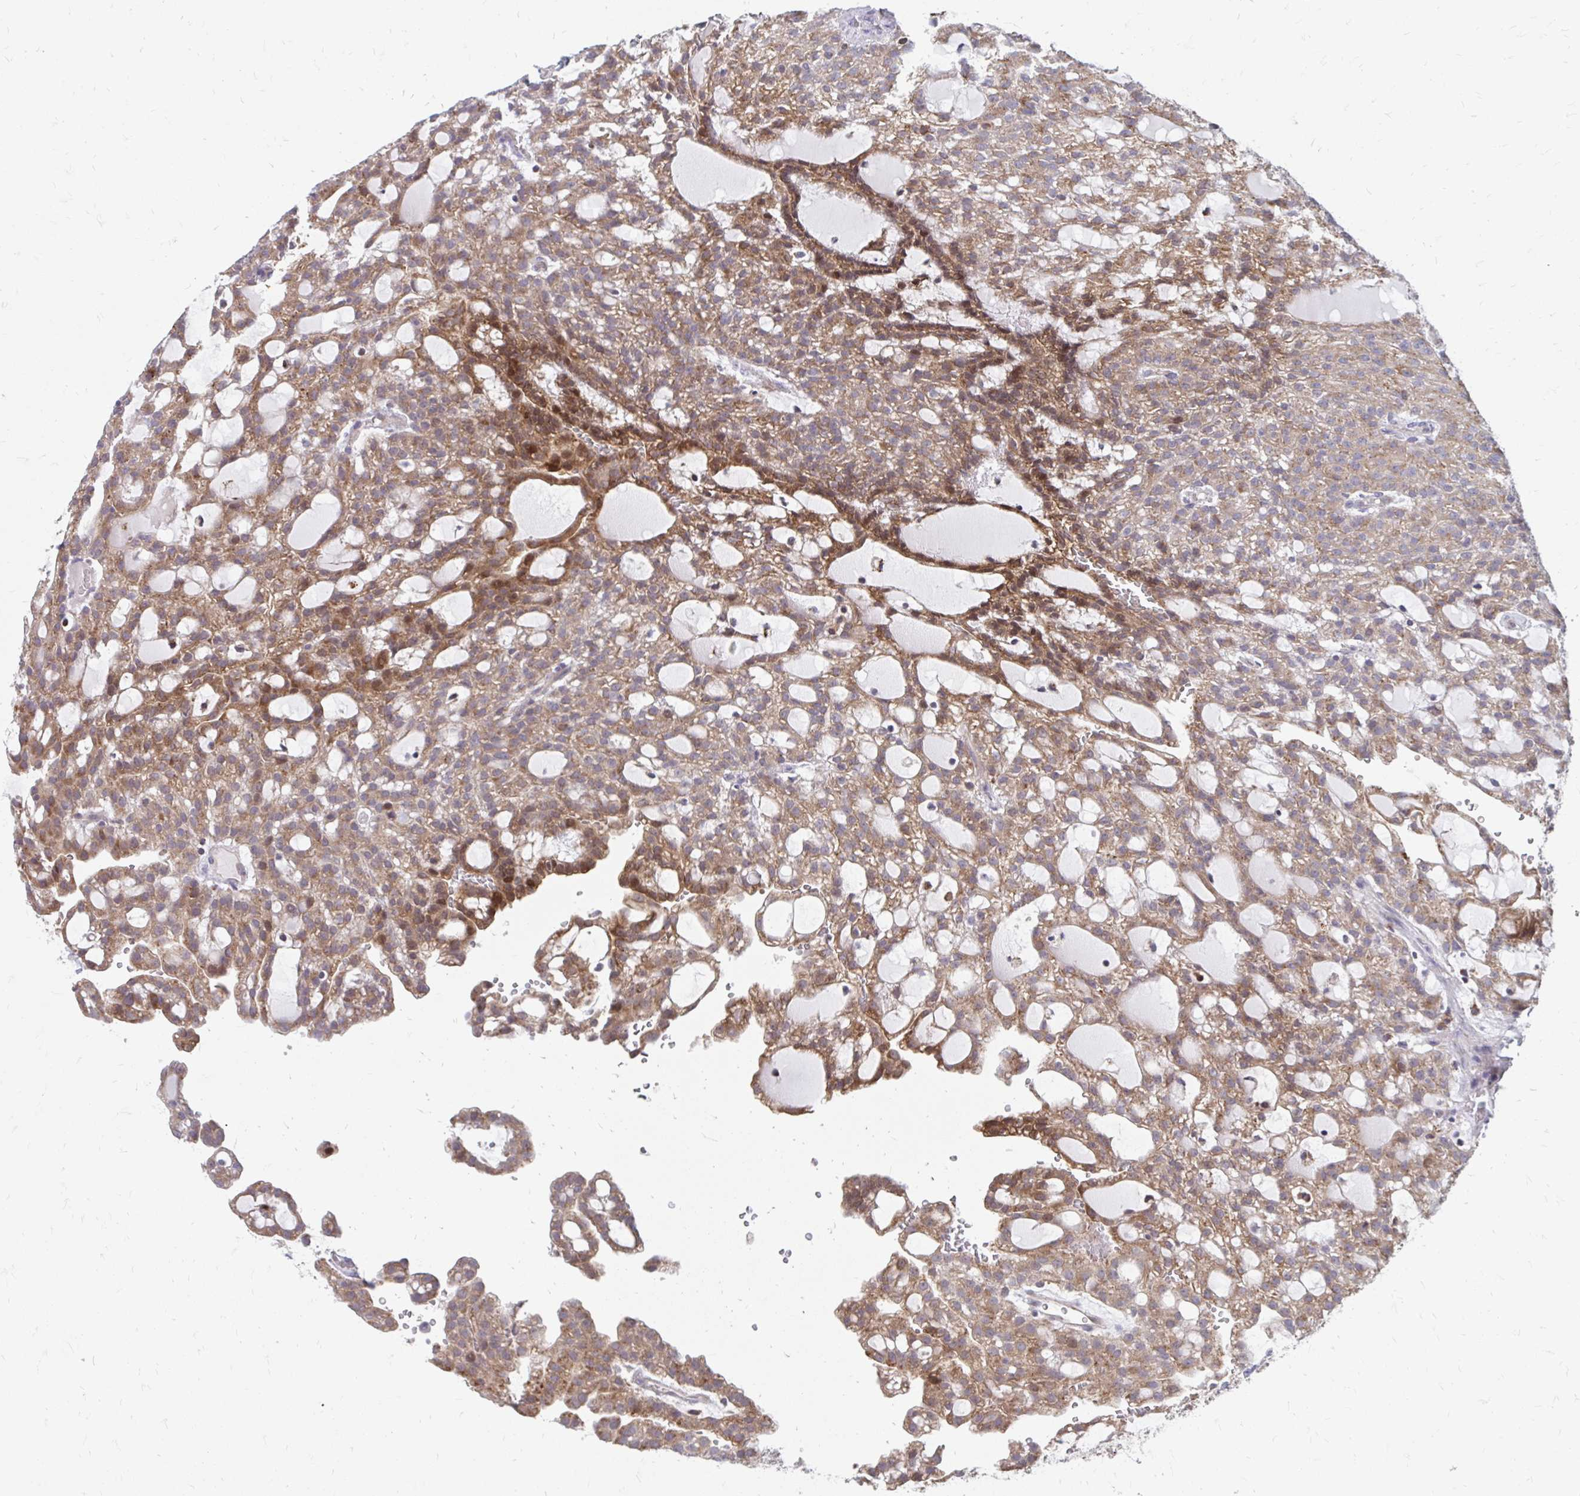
{"staining": {"intensity": "moderate", "quantity": ">75%", "location": "cytoplasmic/membranous"}, "tissue": "renal cancer", "cell_type": "Tumor cells", "image_type": "cancer", "snomed": [{"axis": "morphology", "description": "Adenocarcinoma, NOS"}, {"axis": "topography", "description": "Kidney"}], "caption": "Immunohistochemical staining of renal cancer reveals medium levels of moderate cytoplasmic/membranous protein staining in about >75% of tumor cells. The staining was performed using DAB, with brown indicating positive protein expression. Nuclei are stained blue with hematoxylin.", "gene": "PABIR3", "patient": {"sex": "male", "age": 63}}